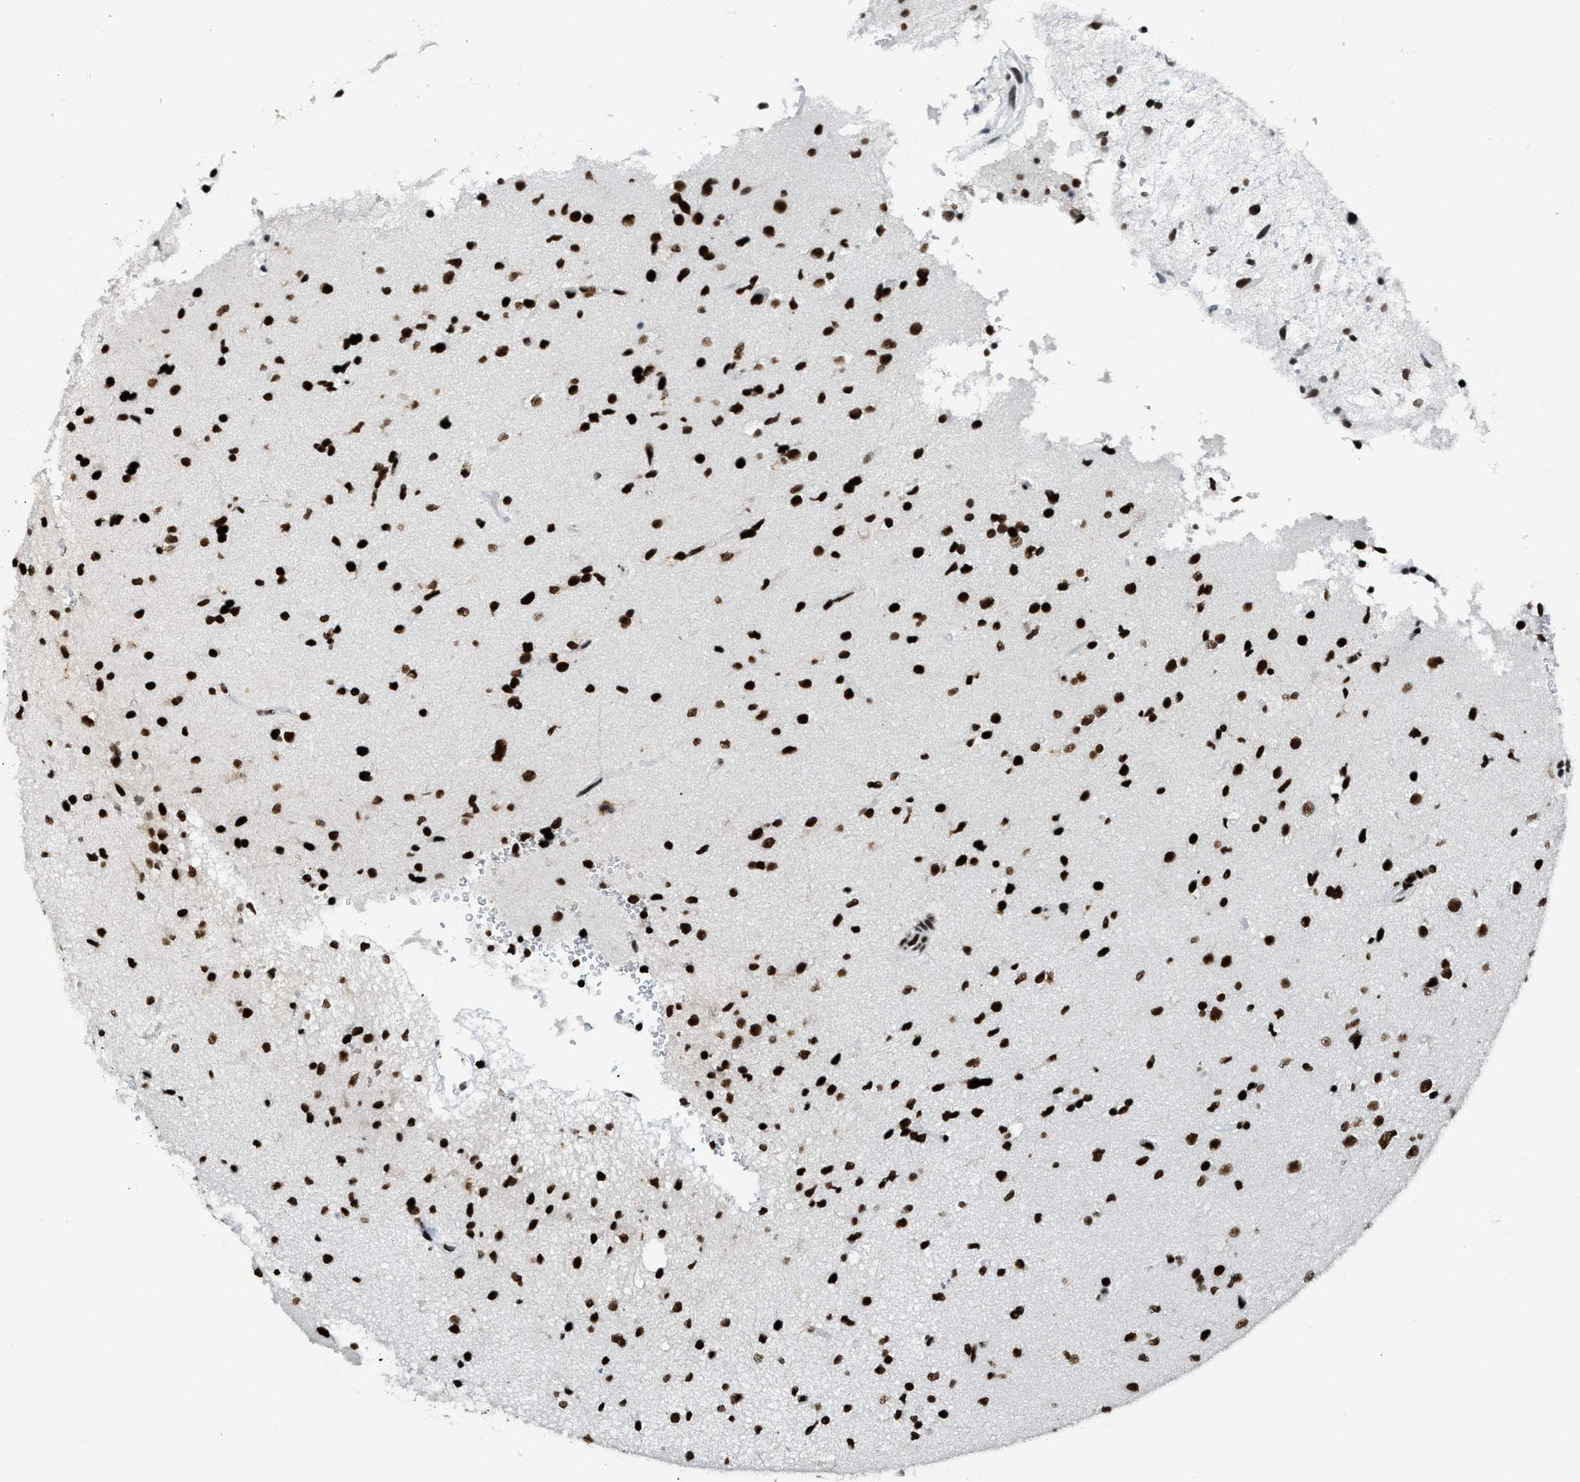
{"staining": {"intensity": "strong", "quantity": ">75%", "location": "nuclear"}, "tissue": "glioma", "cell_type": "Tumor cells", "image_type": "cancer", "snomed": [{"axis": "morphology", "description": "Glioma, malignant, High grade"}, {"axis": "topography", "description": "Brain"}], "caption": "Strong nuclear expression for a protein is present in about >75% of tumor cells of malignant glioma (high-grade) using immunohistochemistry.", "gene": "PIF1", "patient": {"sex": "male", "age": 33}}